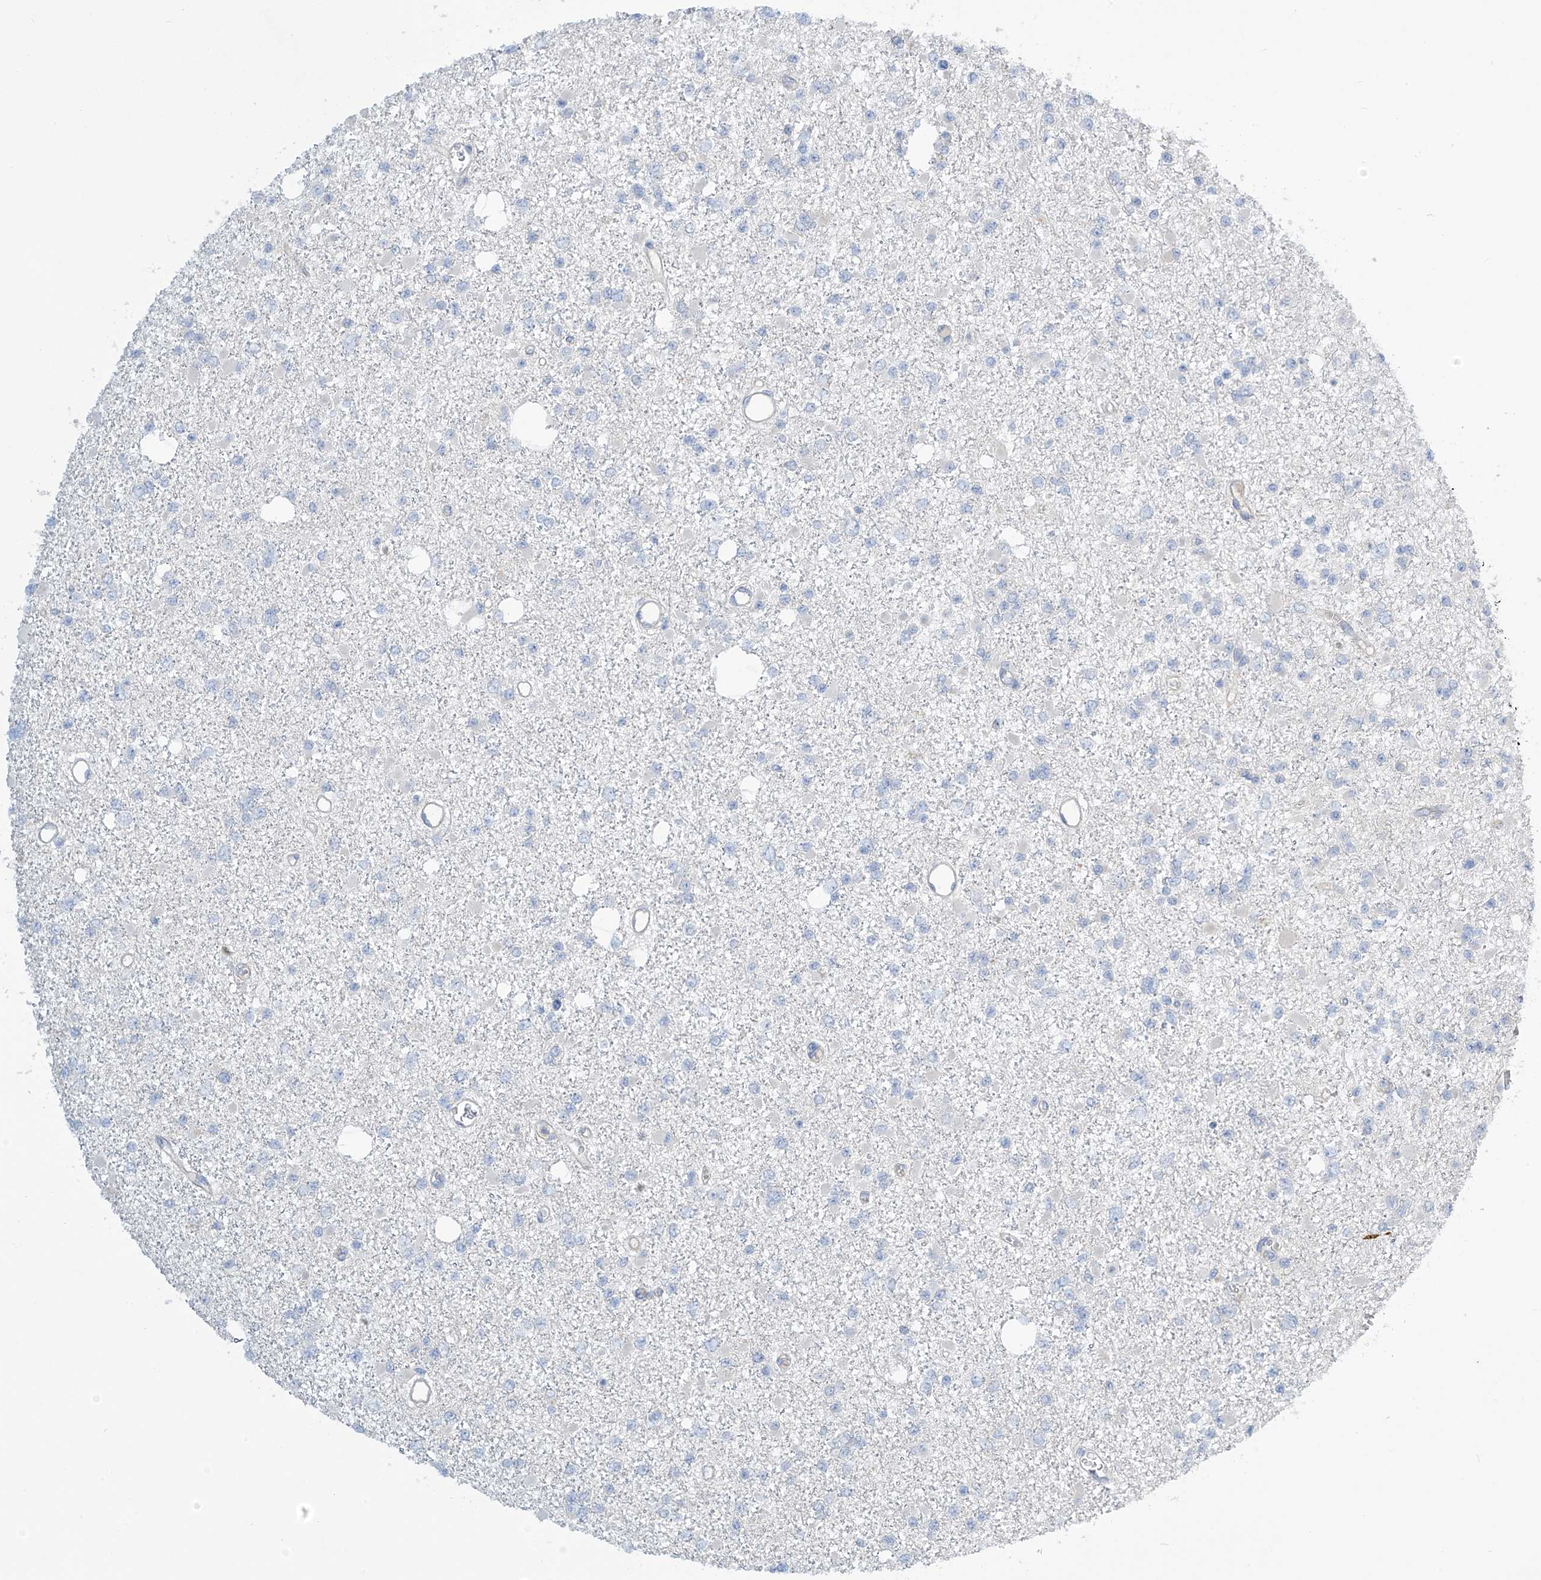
{"staining": {"intensity": "negative", "quantity": "none", "location": "none"}, "tissue": "glioma", "cell_type": "Tumor cells", "image_type": "cancer", "snomed": [{"axis": "morphology", "description": "Glioma, malignant, Low grade"}, {"axis": "topography", "description": "Brain"}], "caption": "Immunohistochemical staining of malignant low-grade glioma shows no significant positivity in tumor cells. (Brightfield microscopy of DAB (3,3'-diaminobenzidine) immunohistochemistry (IHC) at high magnification).", "gene": "IBA57", "patient": {"sex": "female", "age": 22}}